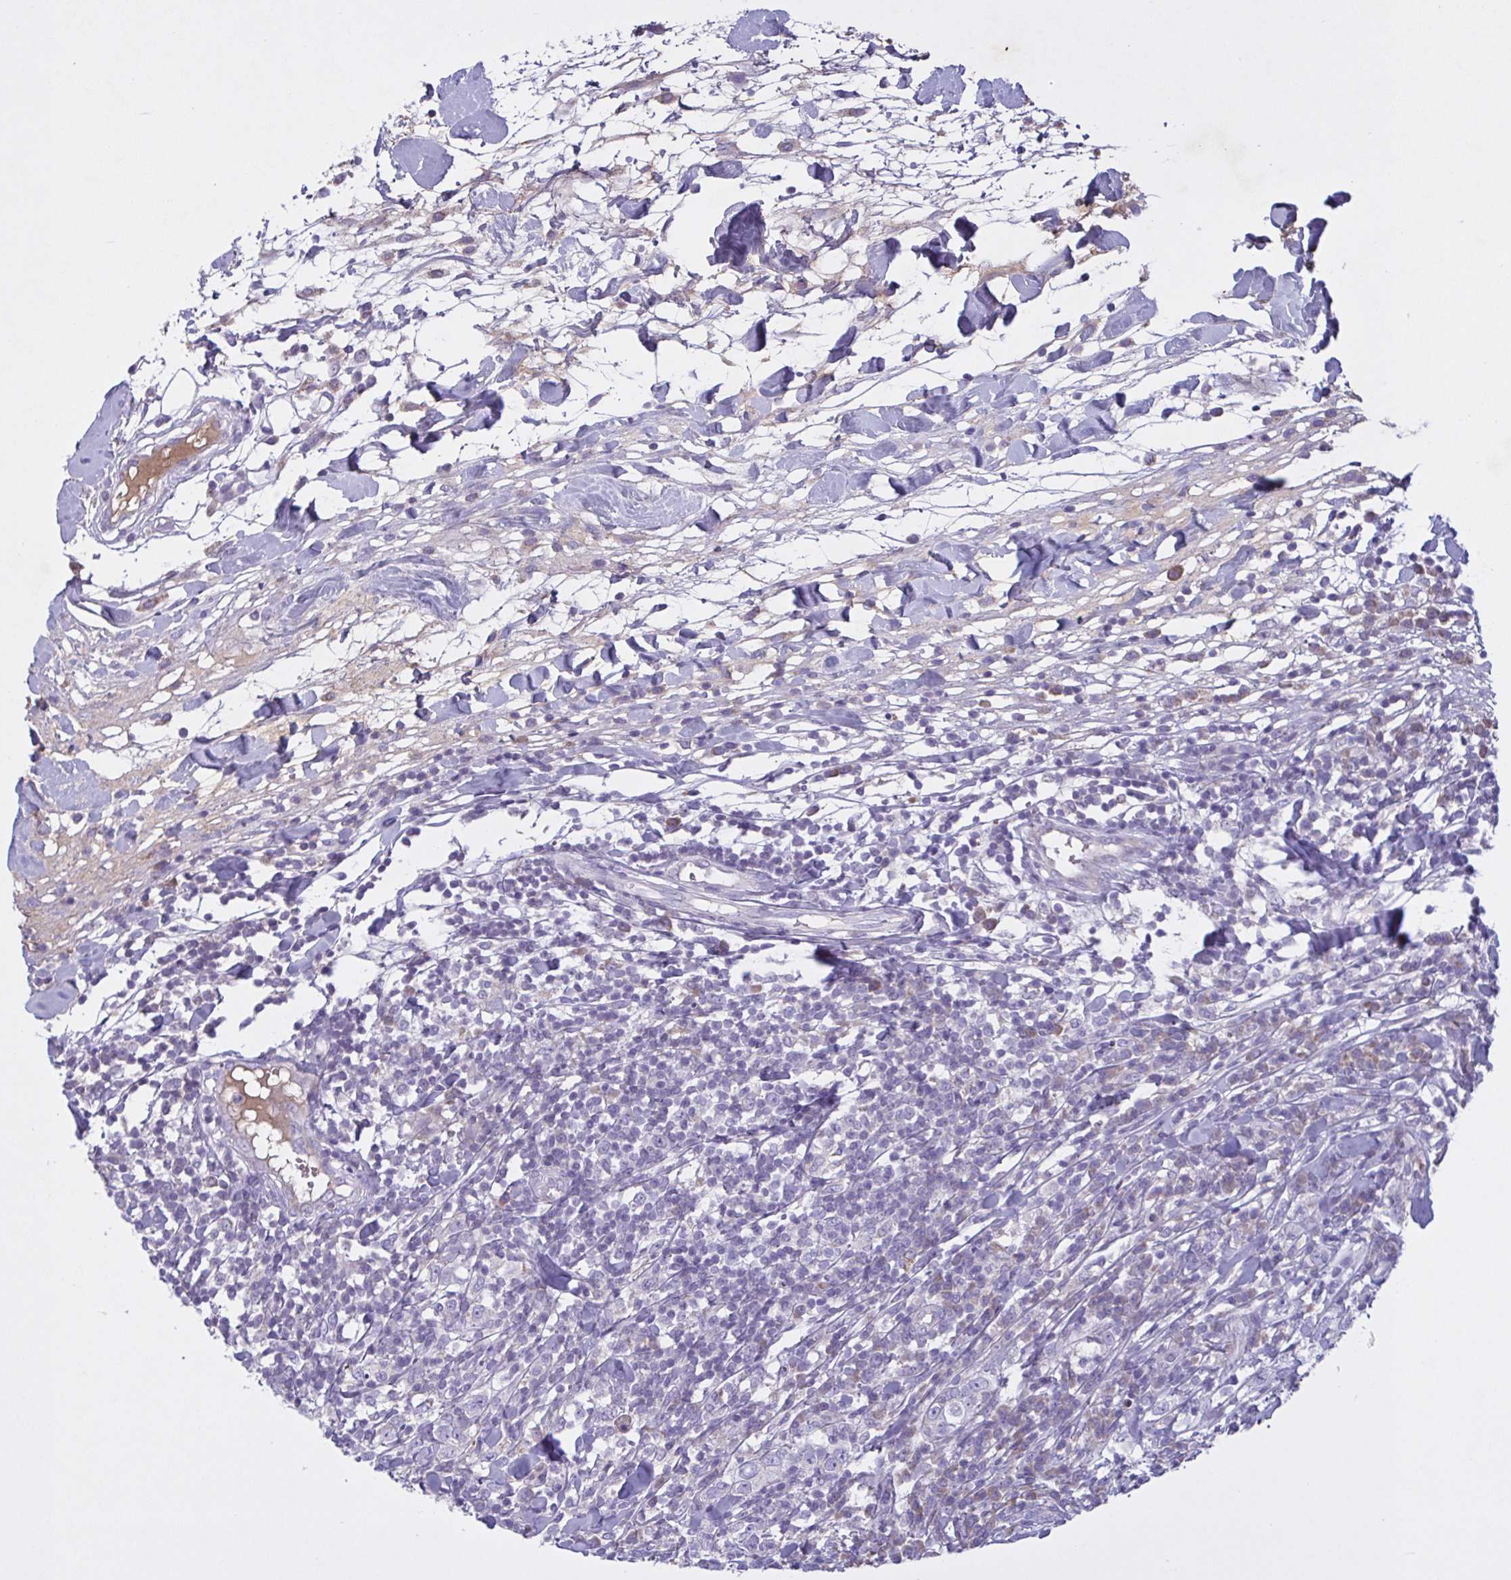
{"staining": {"intensity": "negative", "quantity": "none", "location": "none"}, "tissue": "breast cancer", "cell_type": "Tumor cells", "image_type": "cancer", "snomed": [{"axis": "morphology", "description": "Duct carcinoma"}, {"axis": "topography", "description": "Breast"}], "caption": "Image shows no protein expression in tumor cells of breast cancer (invasive ductal carcinoma) tissue. Brightfield microscopy of IHC stained with DAB (brown) and hematoxylin (blue), captured at high magnification.", "gene": "F13B", "patient": {"sex": "female", "age": 30}}